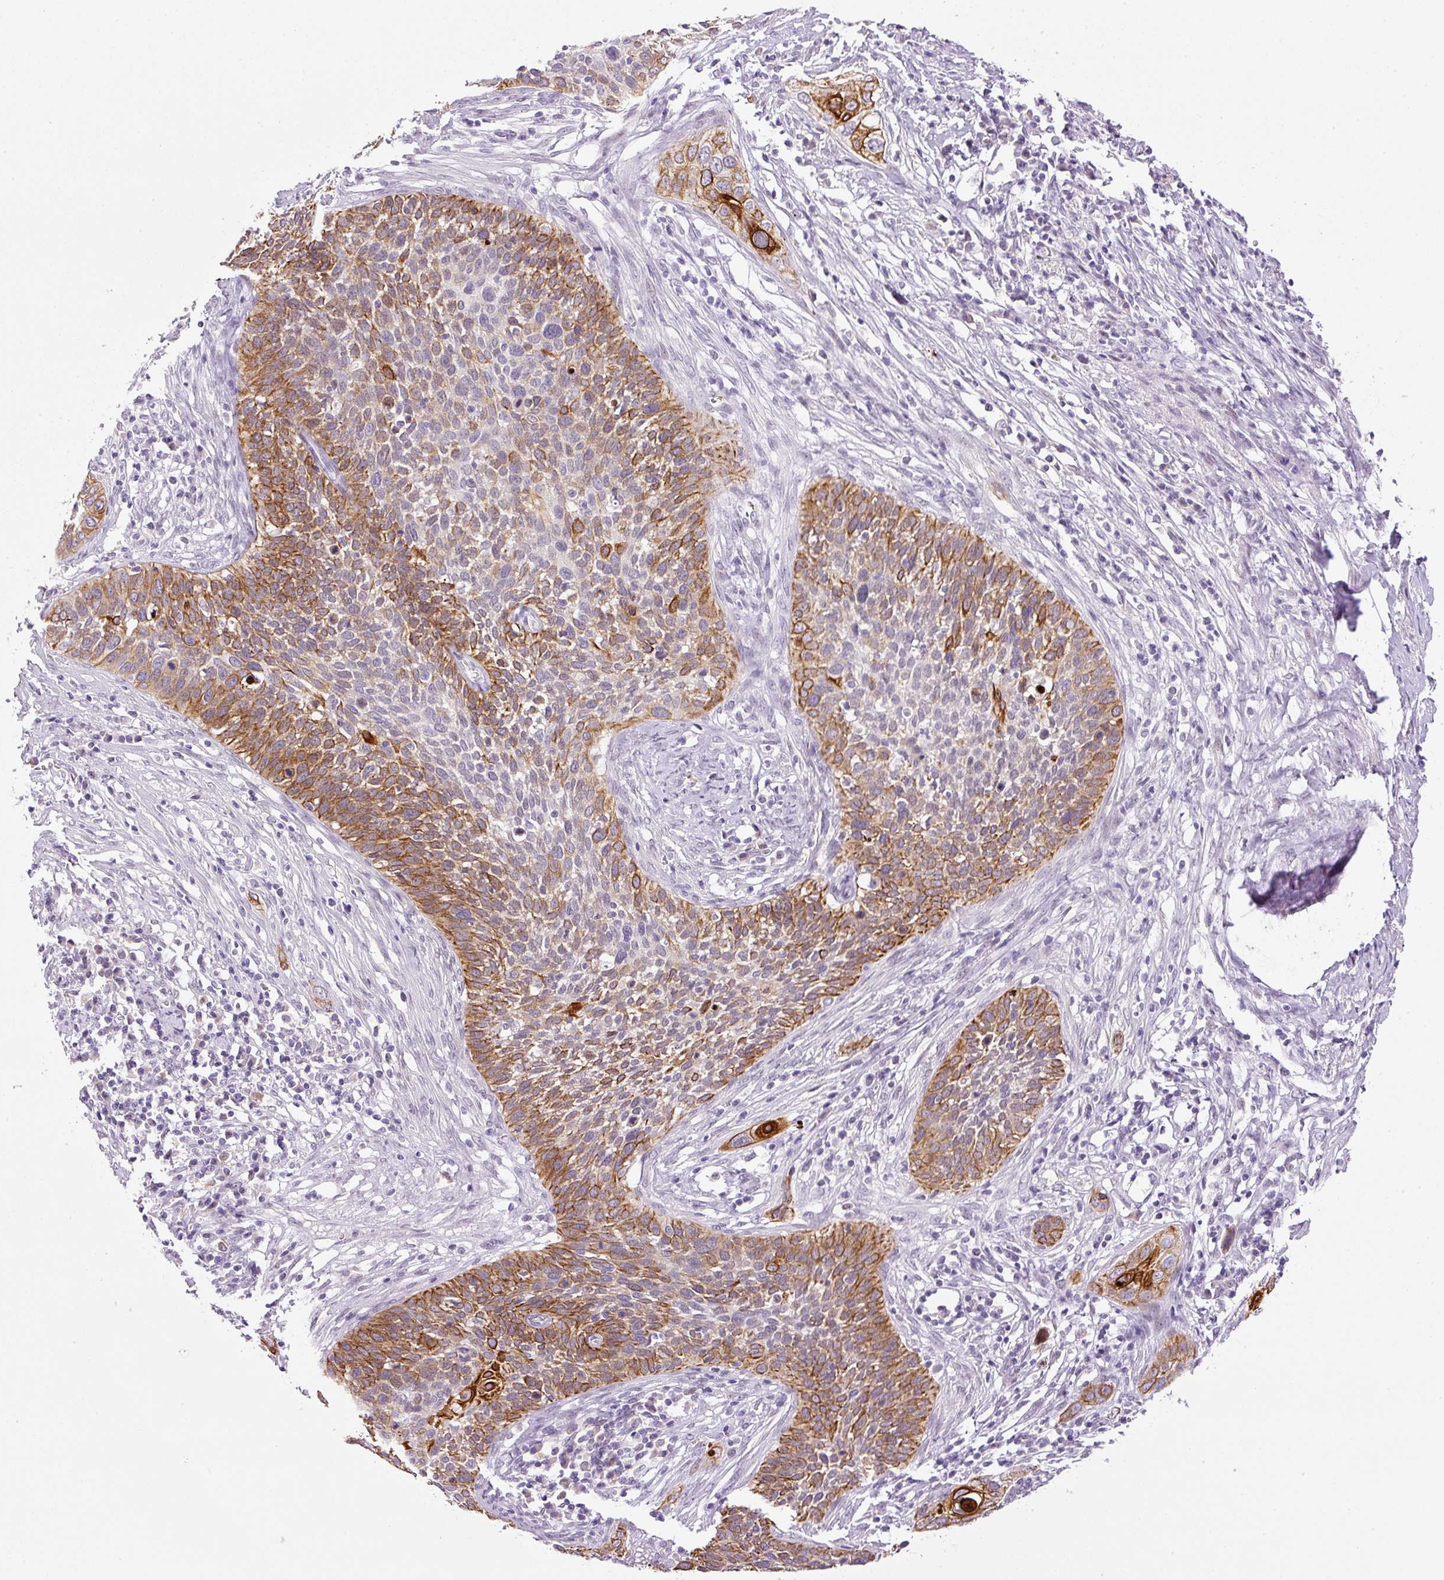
{"staining": {"intensity": "moderate", "quantity": "25%-75%", "location": "cytoplasmic/membranous"}, "tissue": "cervical cancer", "cell_type": "Tumor cells", "image_type": "cancer", "snomed": [{"axis": "morphology", "description": "Squamous cell carcinoma, NOS"}, {"axis": "topography", "description": "Cervix"}], "caption": "Tumor cells display moderate cytoplasmic/membranous expression in about 25%-75% of cells in cervical cancer (squamous cell carcinoma).", "gene": "SRC", "patient": {"sex": "female", "age": 34}}